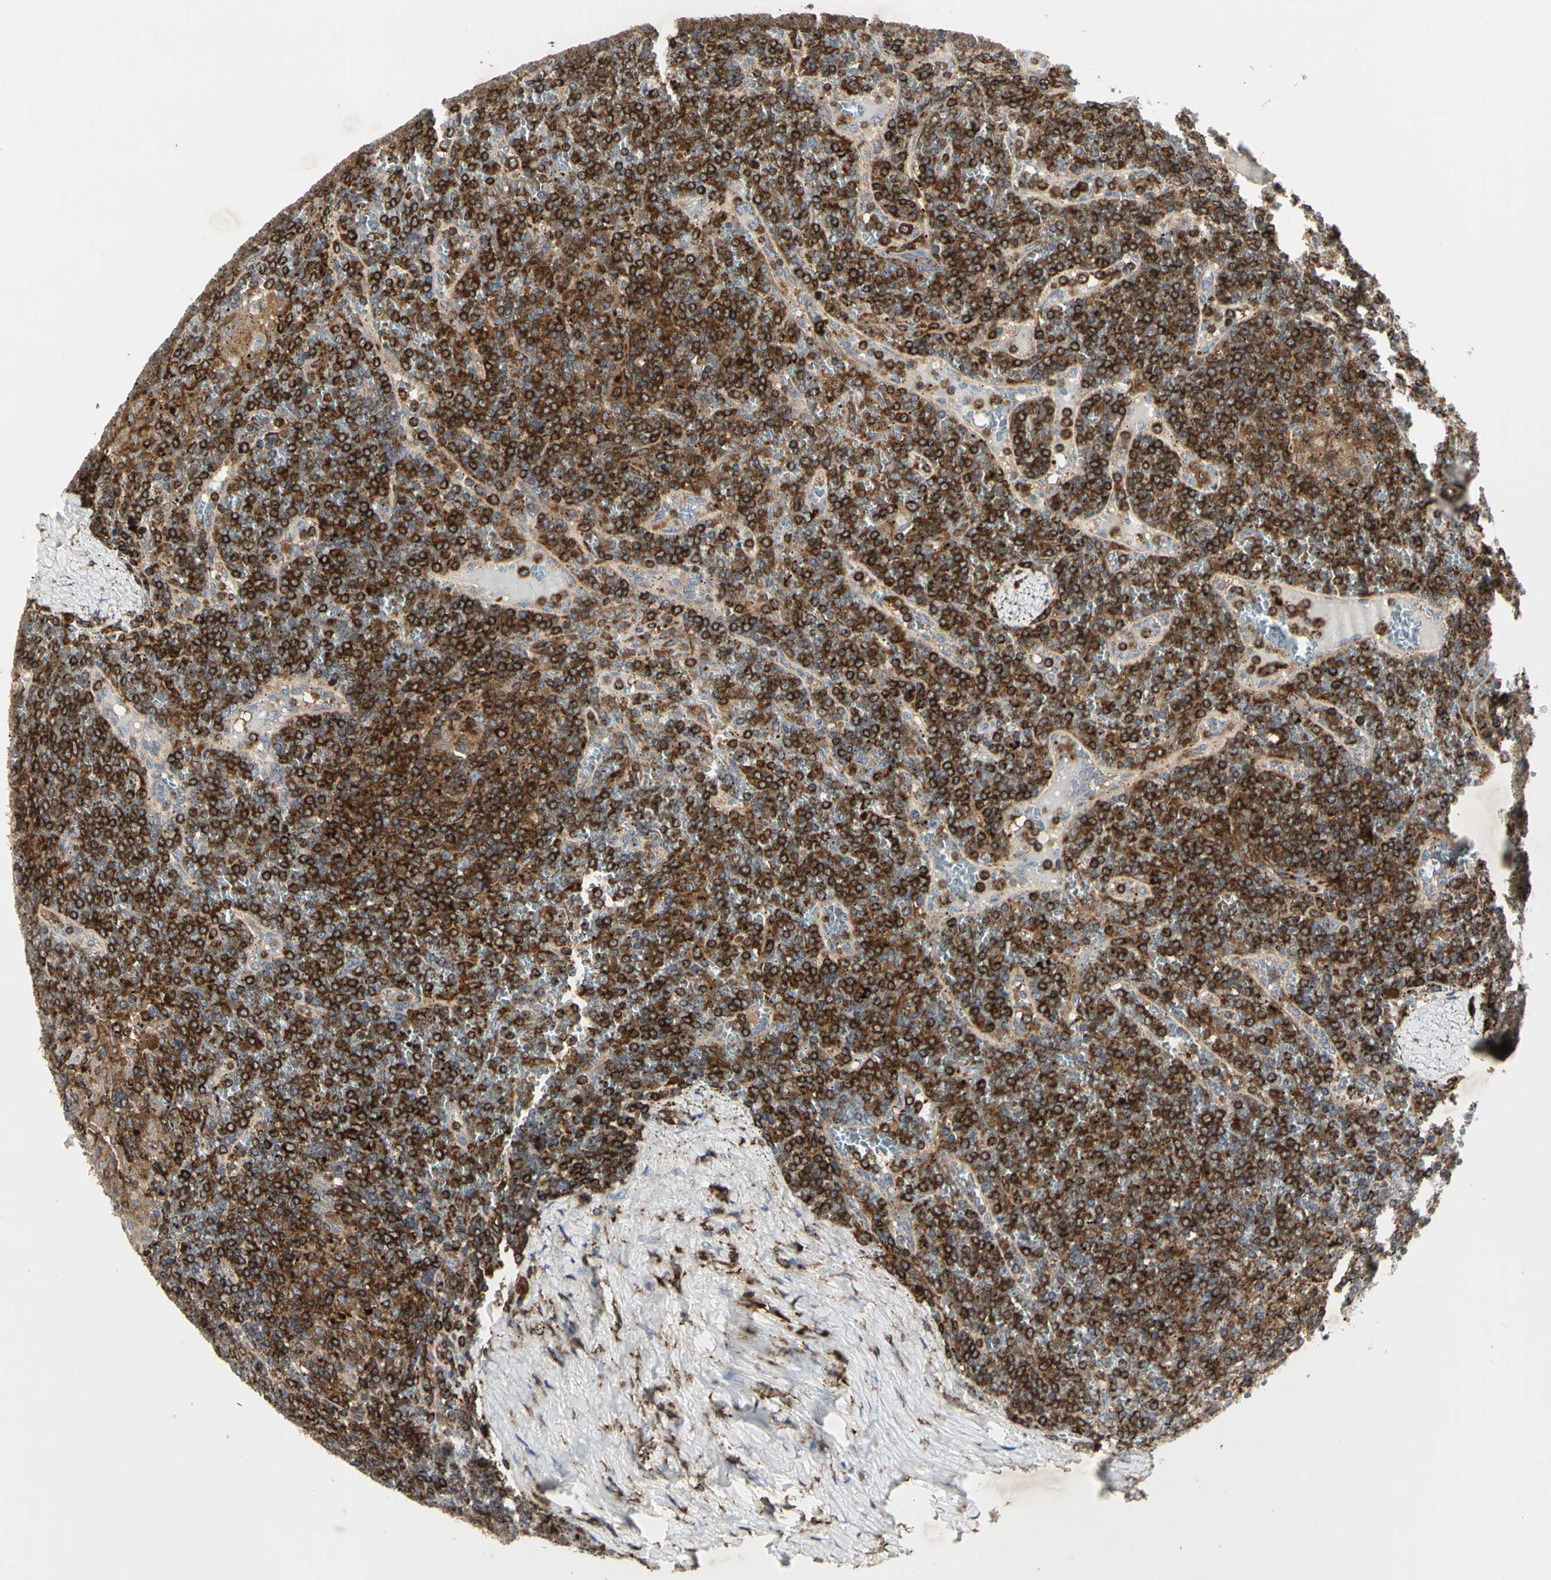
{"staining": {"intensity": "strong", "quantity": ">75%", "location": "cytoplasmic/membranous"}, "tissue": "lymphoma", "cell_type": "Tumor cells", "image_type": "cancer", "snomed": [{"axis": "morphology", "description": "Malignant lymphoma, non-Hodgkin's type, Low grade"}, {"axis": "topography", "description": "Spleen"}], "caption": "Immunohistochemical staining of human low-grade malignant lymphoma, non-Hodgkin's type shows high levels of strong cytoplasmic/membranous protein staining in about >75% of tumor cells.", "gene": "NAPG", "patient": {"sex": "female", "age": 19}}